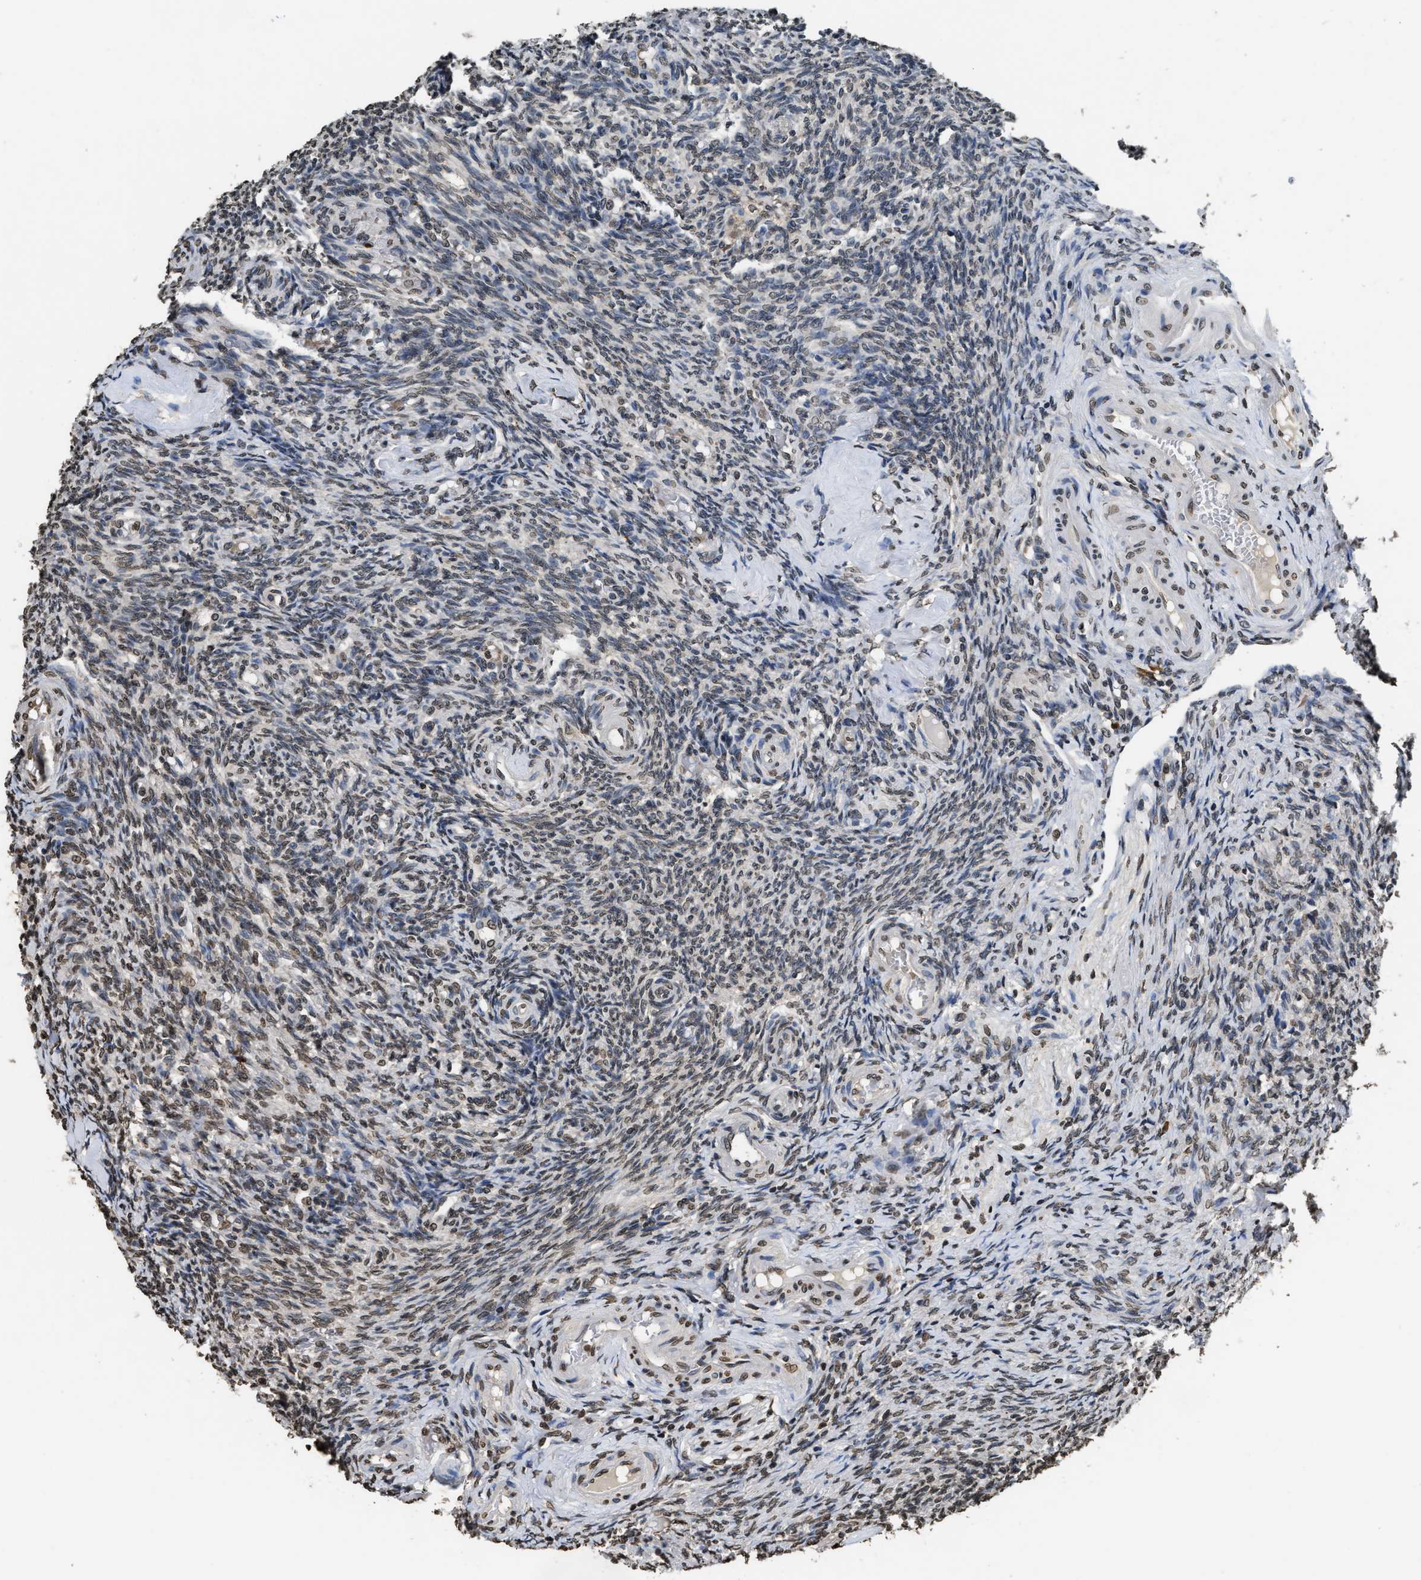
{"staining": {"intensity": "moderate", "quantity": ">75%", "location": "cytoplasmic/membranous"}, "tissue": "ovary", "cell_type": "Follicle cells", "image_type": "normal", "snomed": [{"axis": "morphology", "description": "Normal tissue, NOS"}, {"axis": "topography", "description": "Ovary"}], "caption": "Immunohistochemistry (IHC) image of unremarkable ovary: ovary stained using IHC reveals medium levels of moderate protein expression localized specifically in the cytoplasmic/membranous of follicle cells, appearing as a cytoplasmic/membranous brown color.", "gene": "DNASE1L3", "patient": {"sex": "female", "age": 41}}